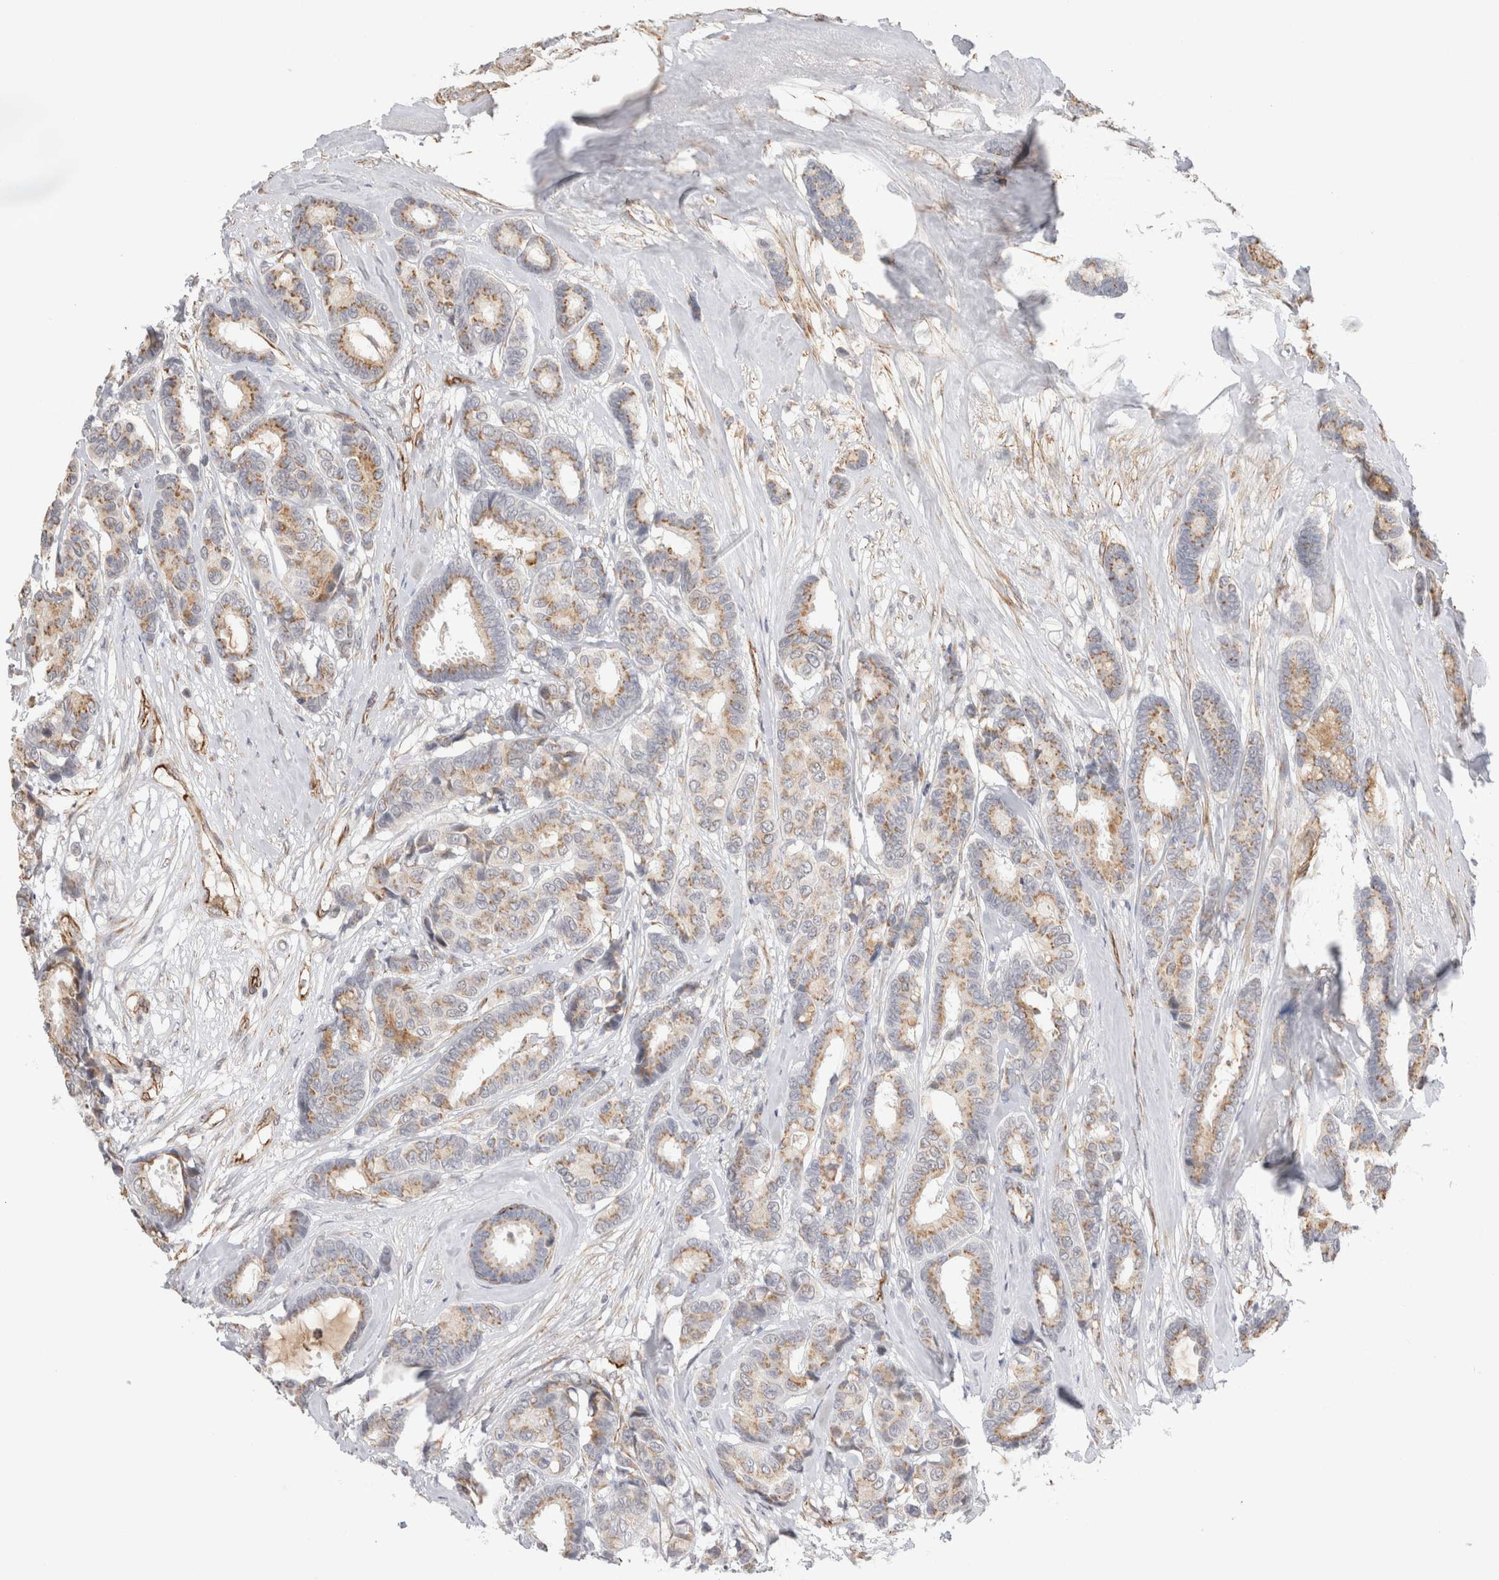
{"staining": {"intensity": "moderate", "quantity": ">75%", "location": "cytoplasmic/membranous"}, "tissue": "breast cancer", "cell_type": "Tumor cells", "image_type": "cancer", "snomed": [{"axis": "morphology", "description": "Duct carcinoma"}, {"axis": "topography", "description": "Breast"}], "caption": "There is medium levels of moderate cytoplasmic/membranous positivity in tumor cells of breast cancer (intraductal carcinoma), as demonstrated by immunohistochemical staining (brown color).", "gene": "CAAP1", "patient": {"sex": "female", "age": 87}}